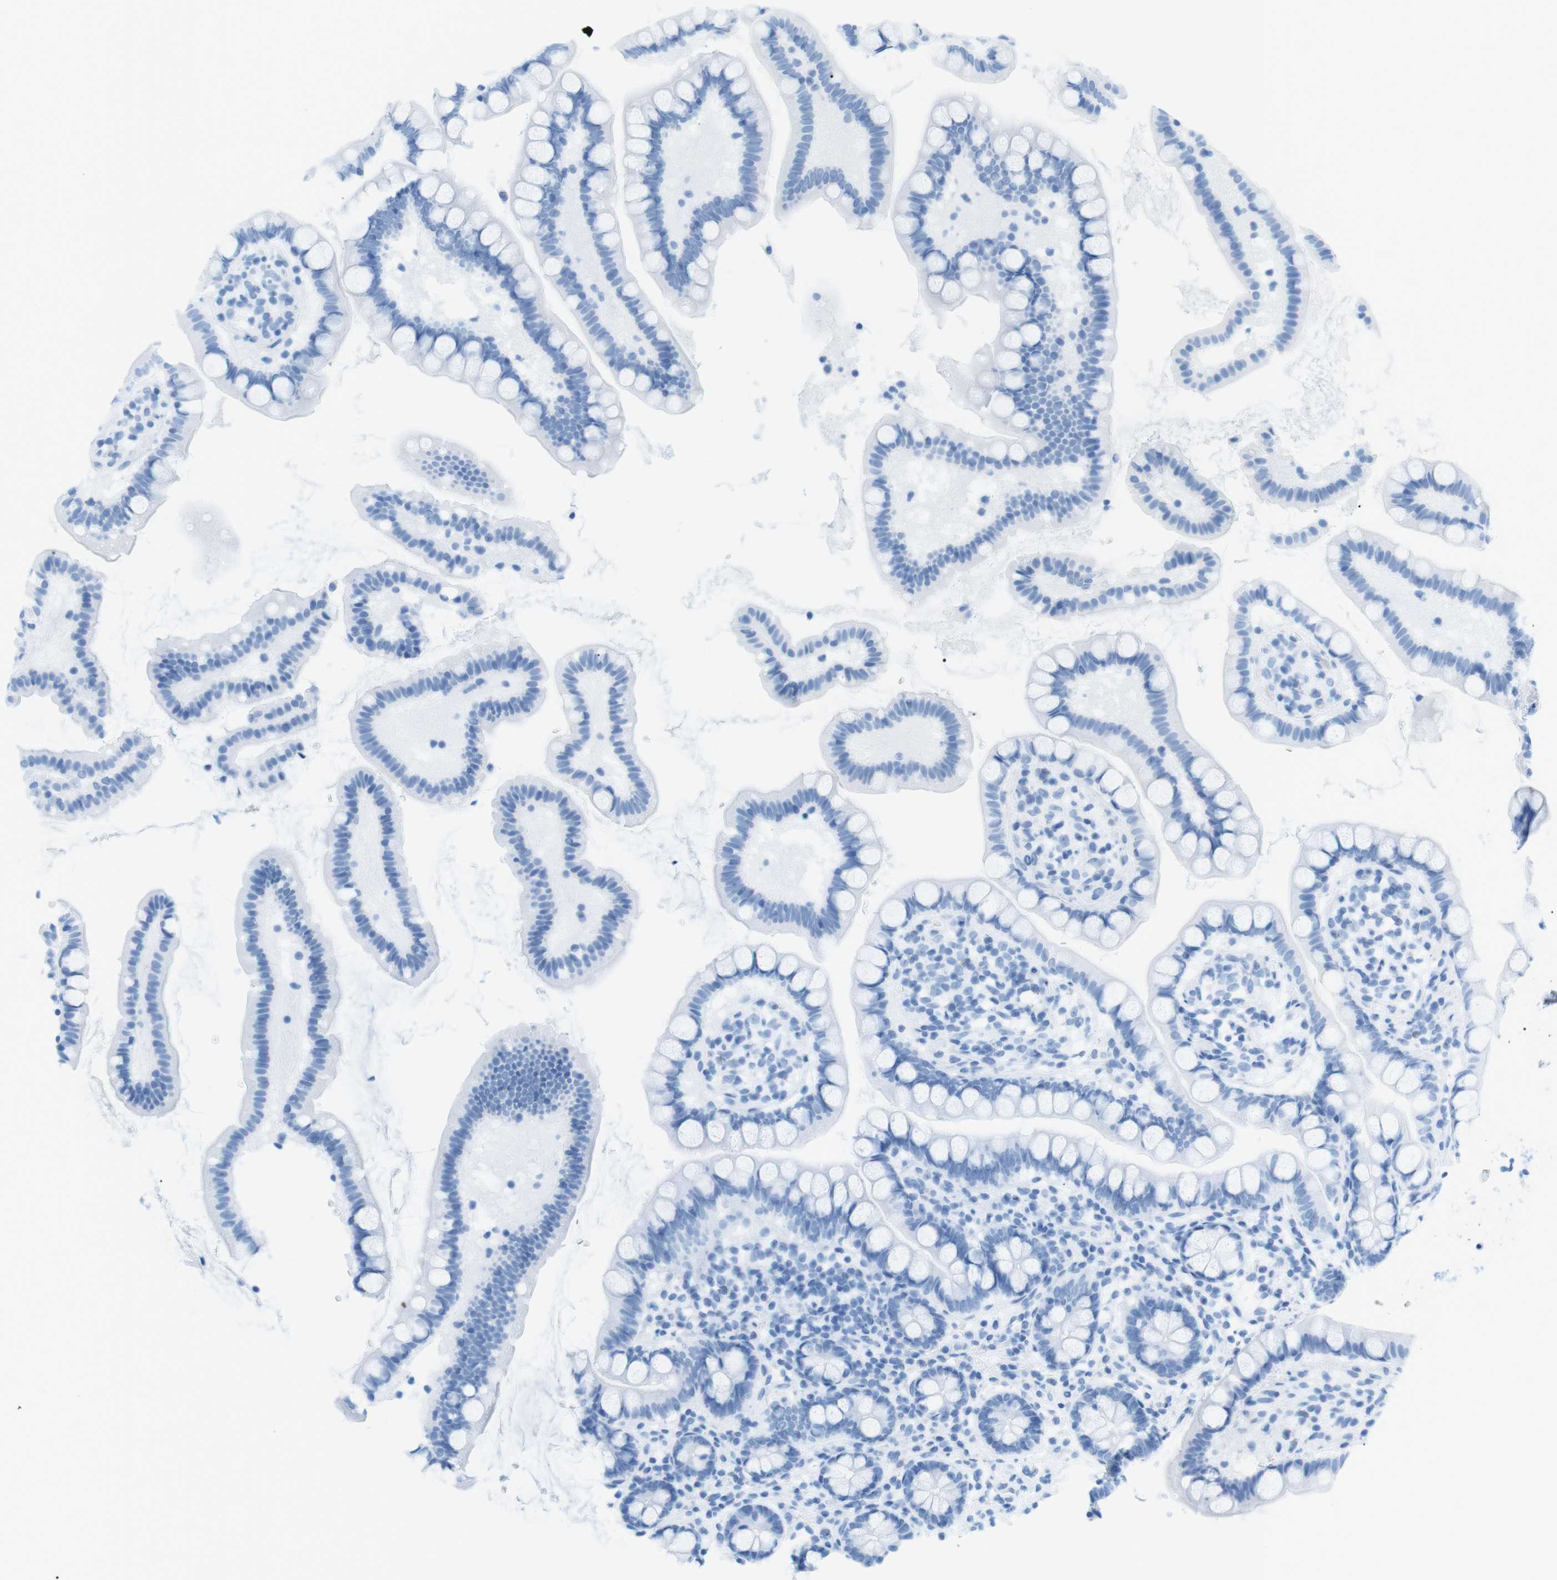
{"staining": {"intensity": "negative", "quantity": "none", "location": "none"}, "tissue": "small intestine", "cell_type": "Glandular cells", "image_type": "normal", "snomed": [{"axis": "morphology", "description": "Normal tissue, NOS"}, {"axis": "topography", "description": "Small intestine"}], "caption": "This is a image of immunohistochemistry (IHC) staining of normal small intestine, which shows no staining in glandular cells.", "gene": "SALL4", "patient": {"sex": "female", "age": 84}}